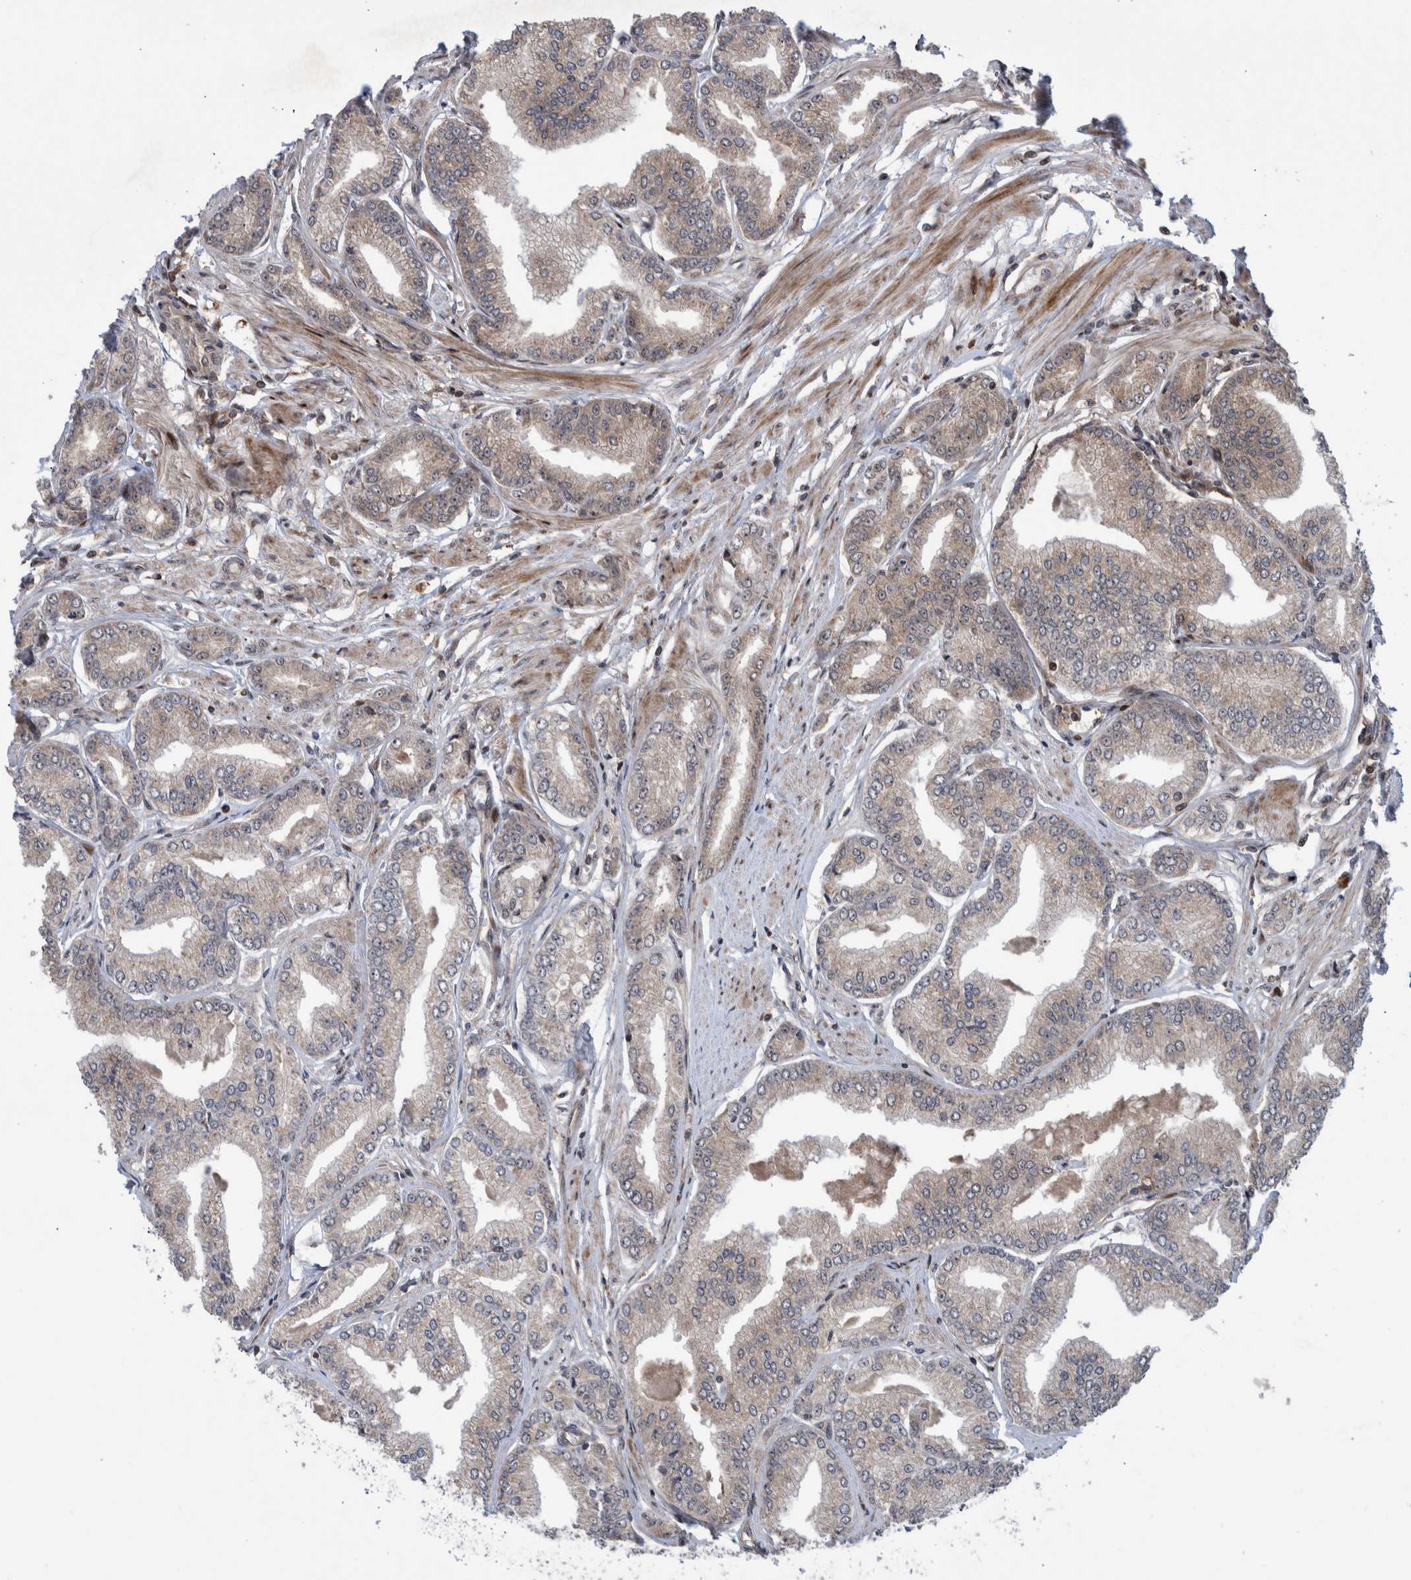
{"staining": {"intensity": "weak", "quantity": "<25%", "location": "cytoplasmic/membranous"}, "tissue": "prostate cancer", "cell_type": "Tumor cells", "image_type": "cancer", "snomed": [{"axis": "morphology", "description": "Adenocarcinoma, Low grade"}, {"axis": "topography", "description": "Prostate"}], "caption": "Tumor cells are negative for protein expression in human prostate cancer (low-grade adenocarcinoma). (IHC, brightfield microscopy, high magnification).", "gene": "SHISA6", "patient": {"sex": "male", "age": 52}}